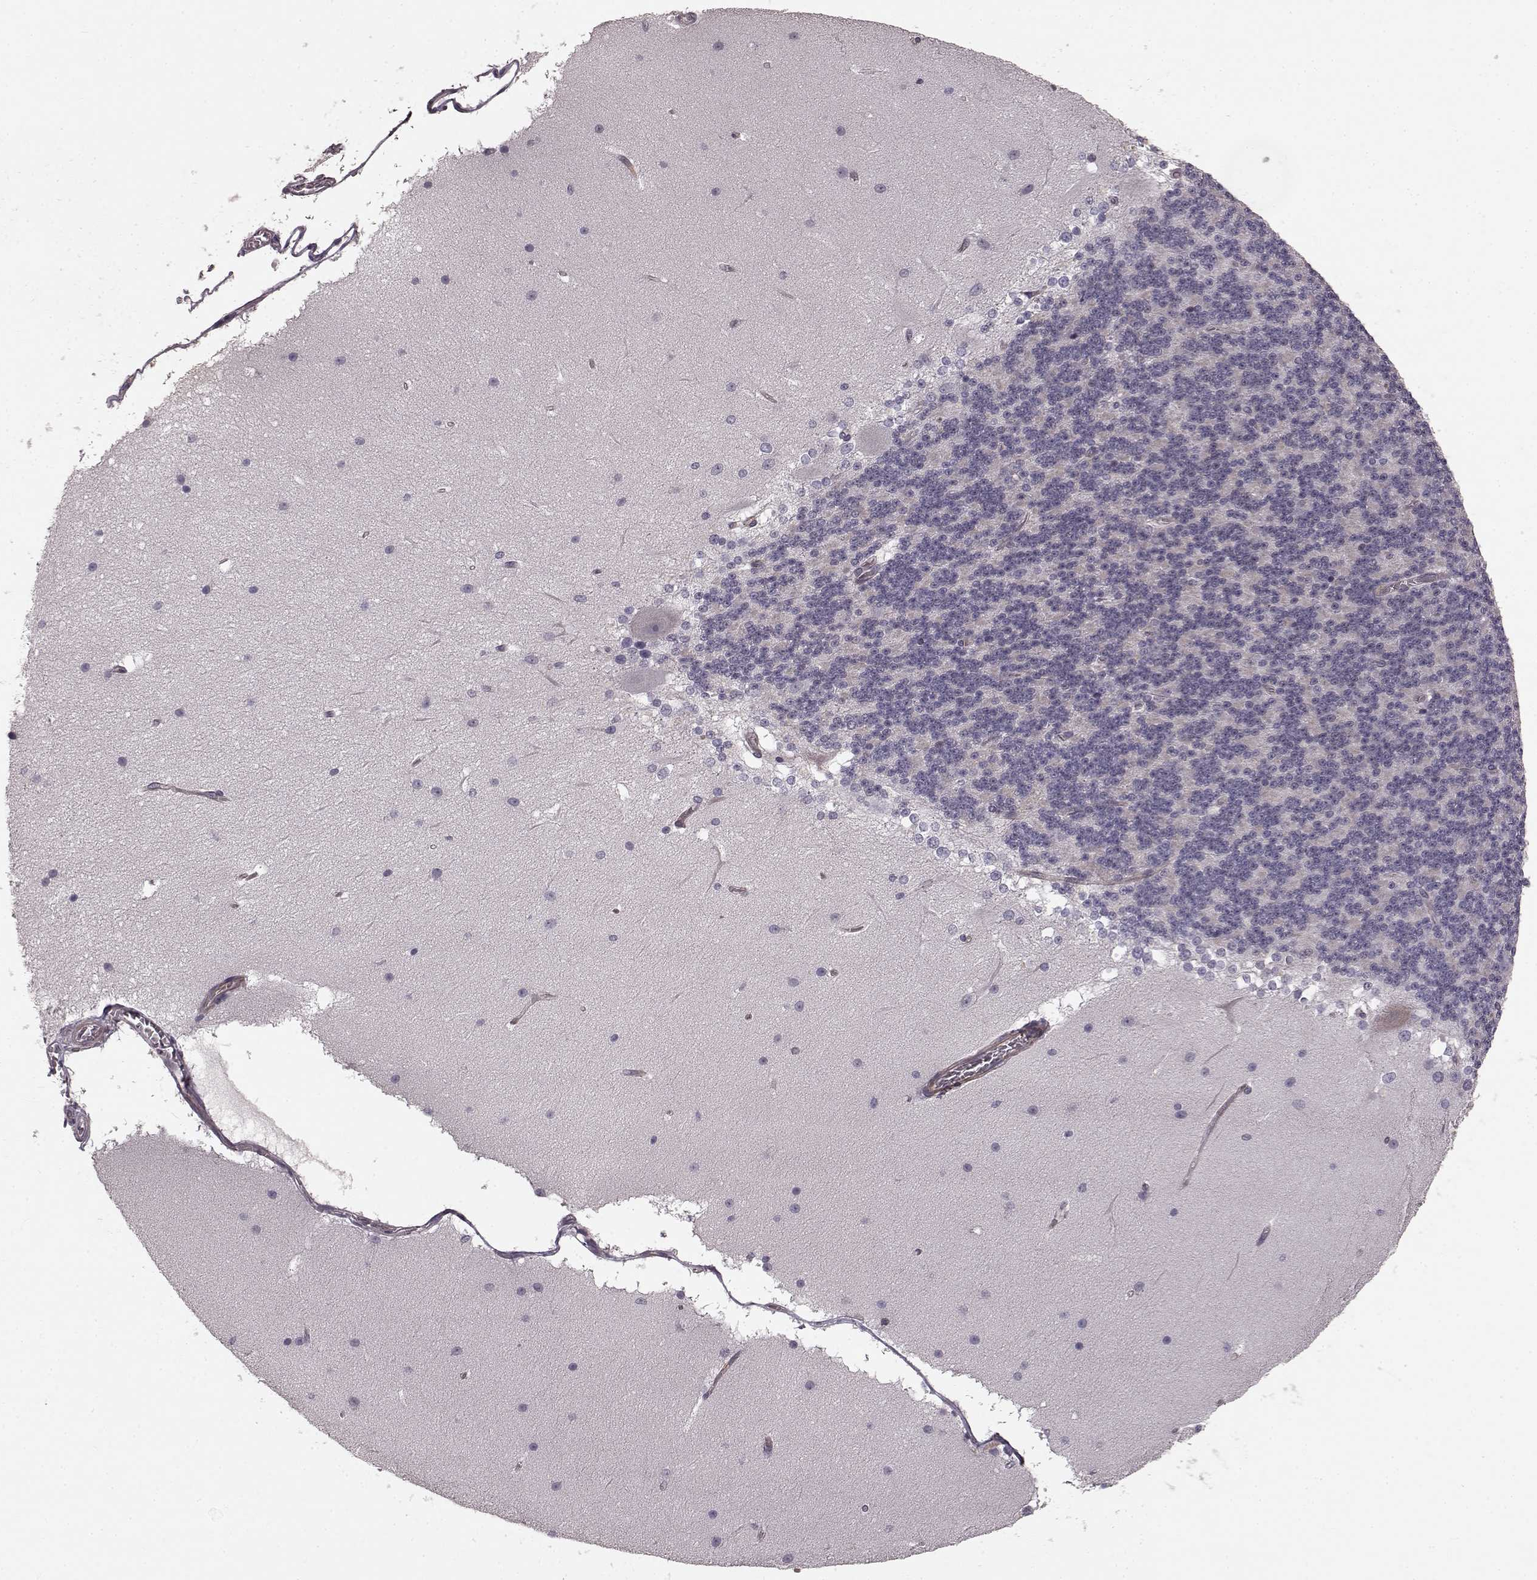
{"staining": {"intensity": "negative", "quantity": "none", "location": "none"}, "tissue": "cerebellum", "cell_type": "Cells in granular layer", "image_type": "normal", "snomed": [{"axis": "morphology", "description": "Normal tissue, NOS"}, {"axis": "topography", "description": "Cerebellum"}], "caption": "DAB (3,3'-diaminobenzidine) immunohistochemical staining of normal cerebellum displays no significant positivity in cells in granular layer. (DAB immunohistochemistry visualized using brightfield microscopy, high magnification).", "gene": "SLC22A18", "patient": {"sex": "female", "age": 19}}